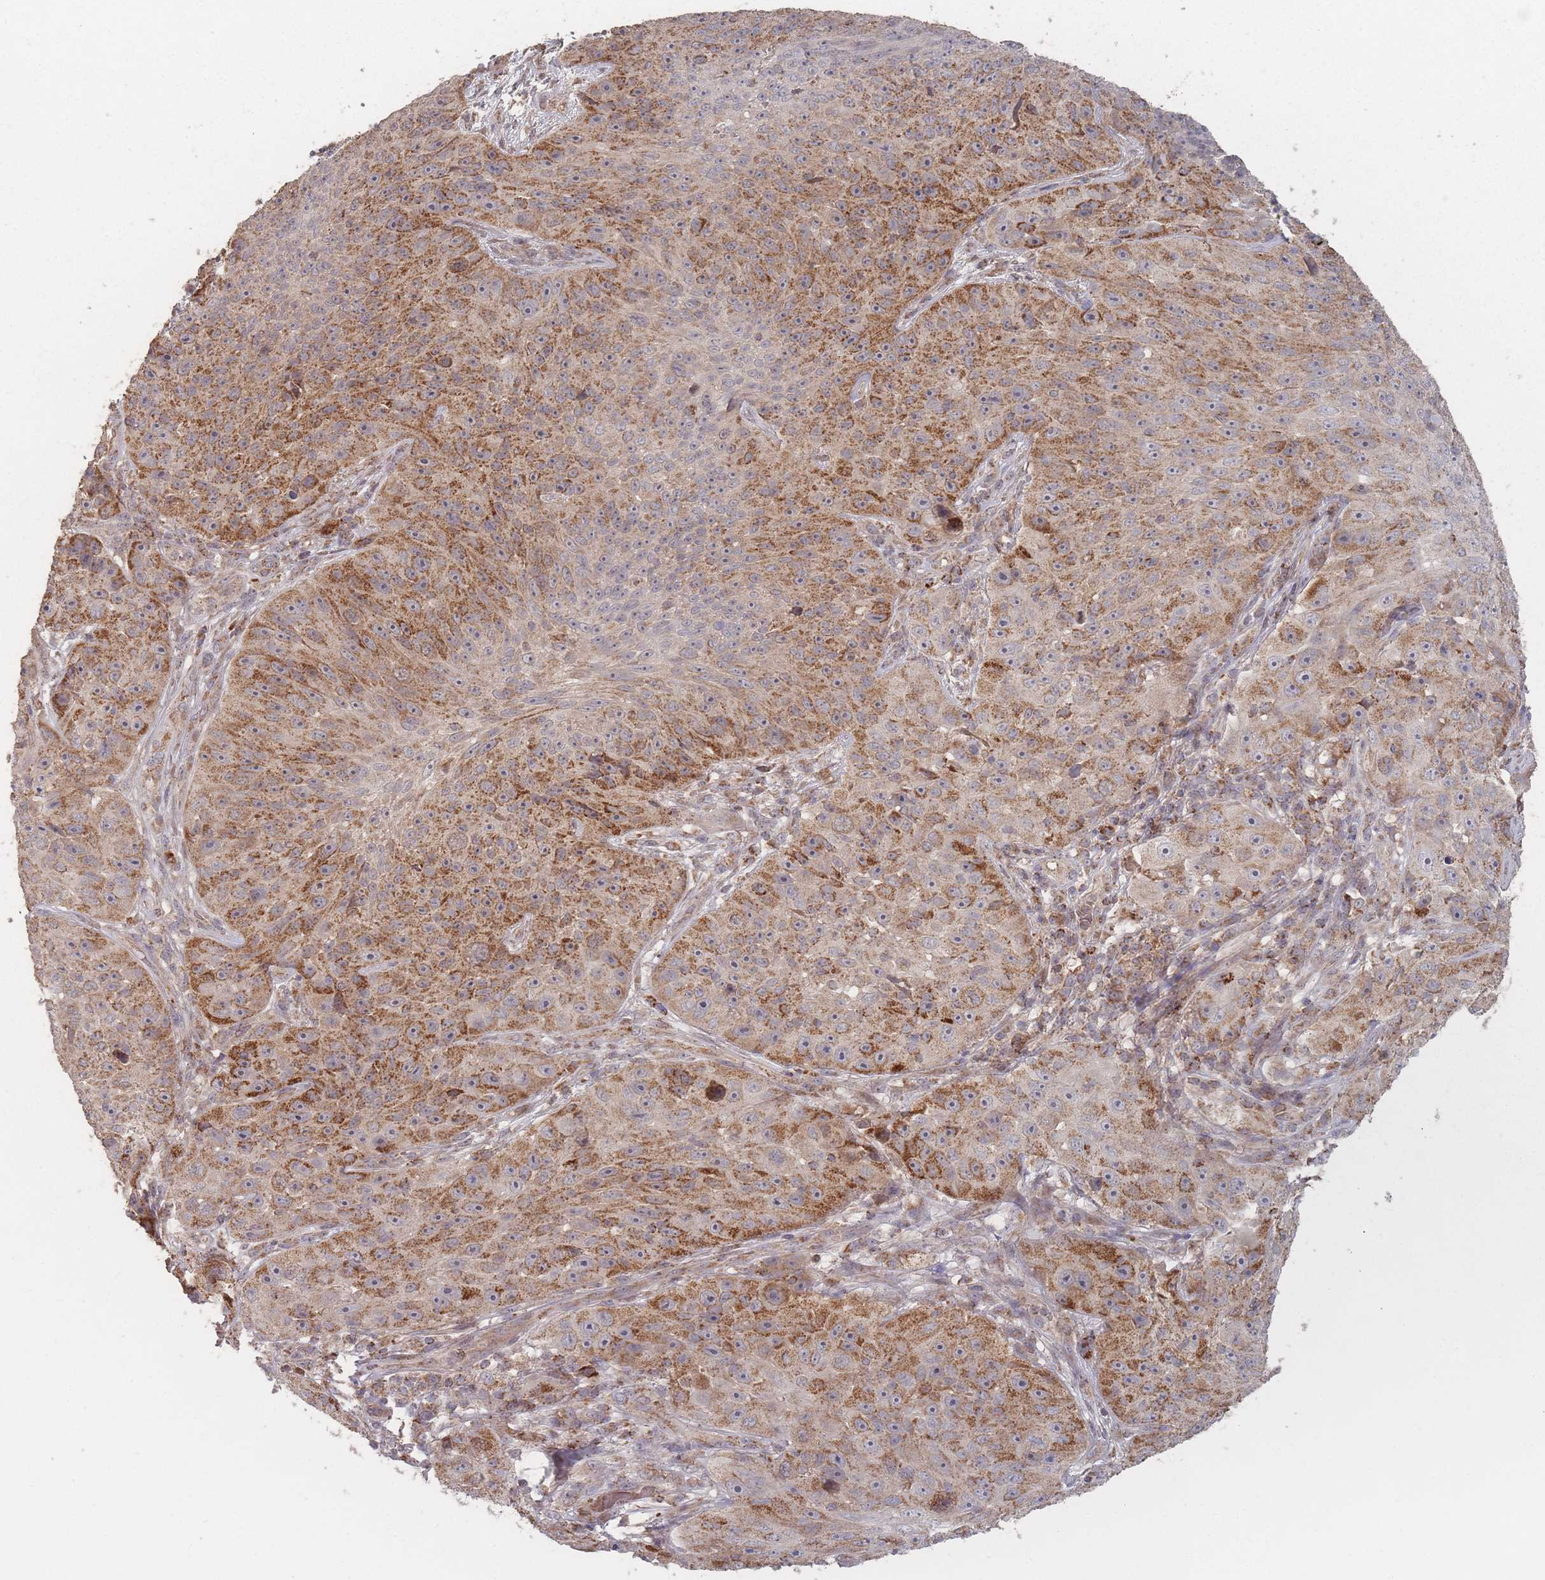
{"staining": {"intensity": "moderate", "quantity": ">75%", "location": "cytoplasmic/membranous"}, "tissue": "skin cancer", "cell_type": "Tumor cells", "image_type": "cancer", "snomed": [{"axis": "morphology", "description": "Squamous cell carcinoma, NOS"}, {"axis": "topography", "description": "Skin"}], "caption": "High-power microscopy captured an immunohistochemistry (IHC) histopathology image of skin cancer (squamous cell carcinoma), revealing moderate cytoplasmic/membranous staining in approximately >75% of tumor cells.", "gene": "LYRM7", "patient": {"sex": "female", "age": 87}}